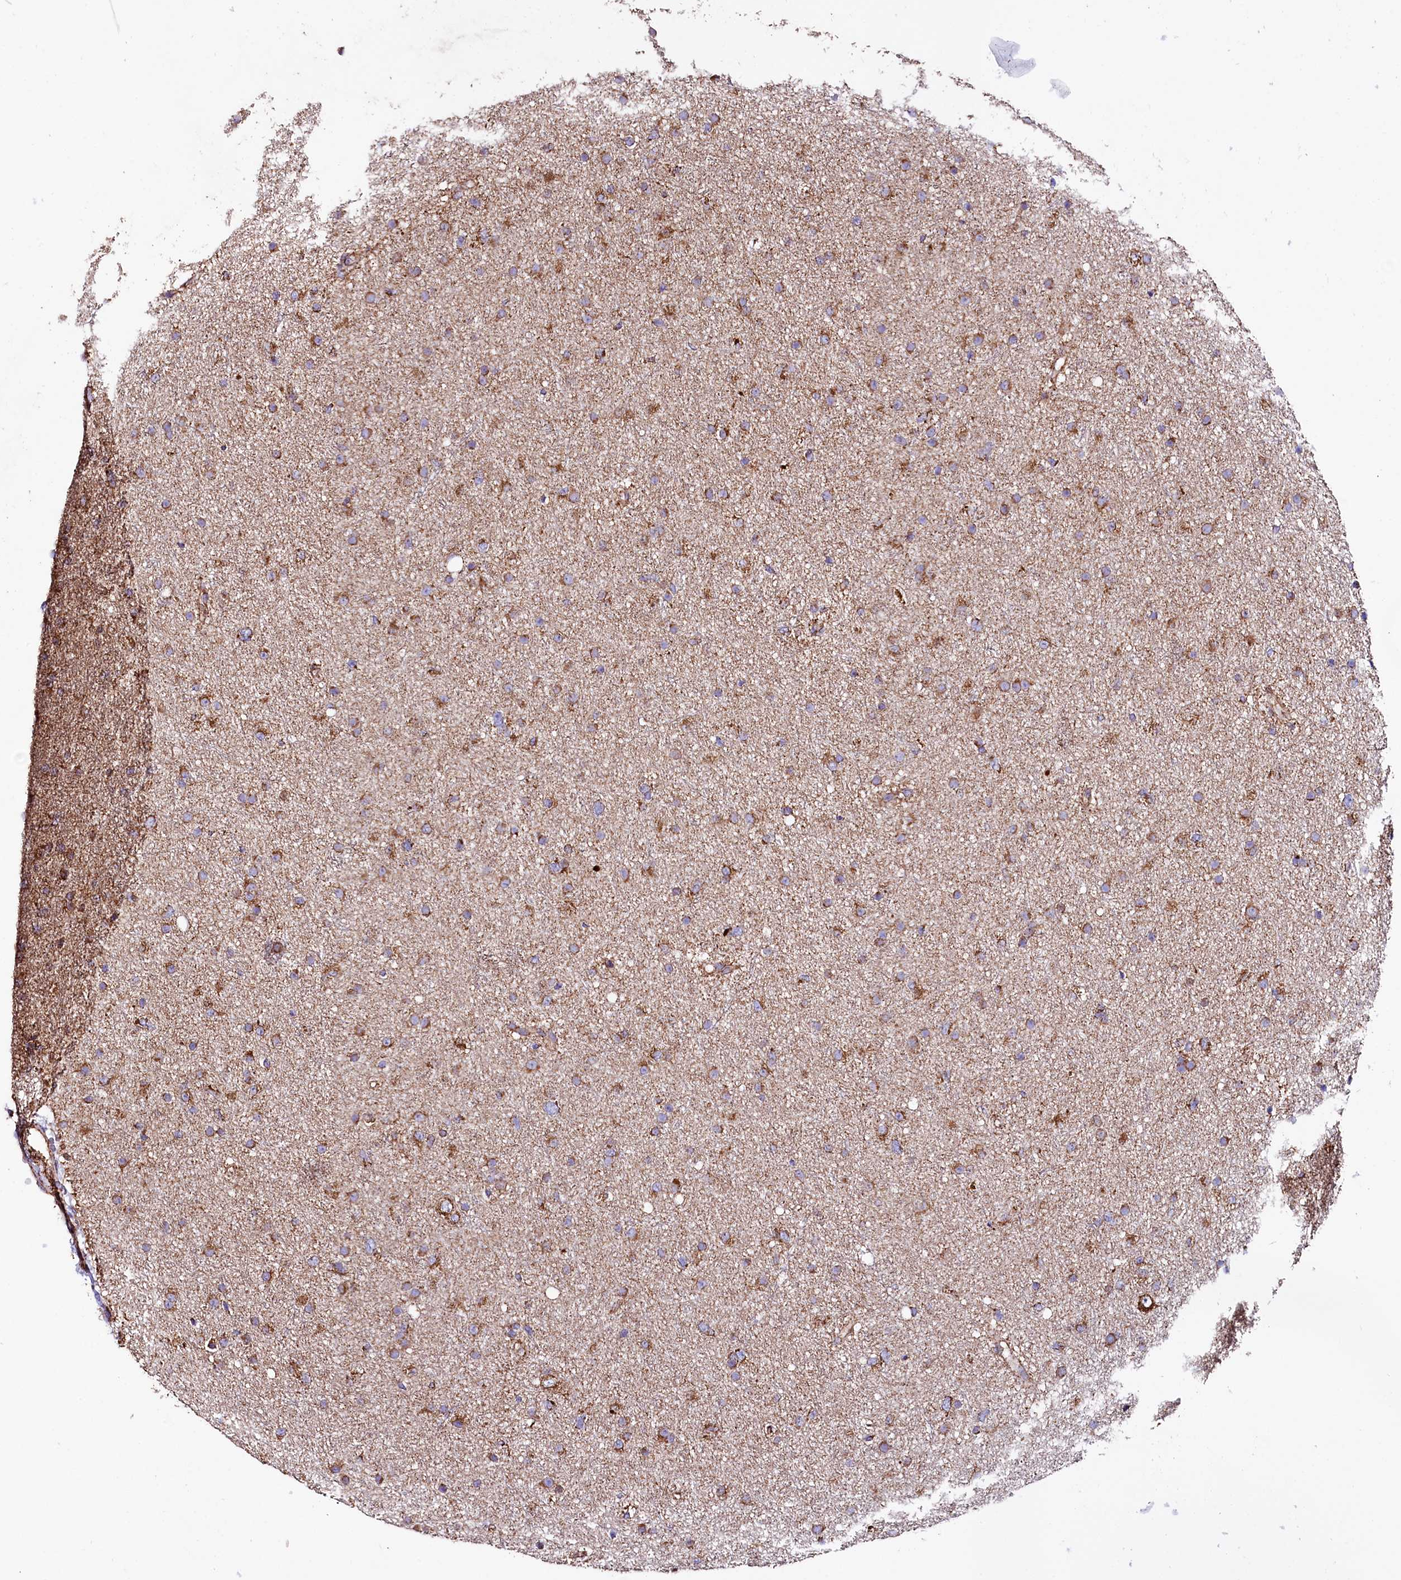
{"staining": {"intensity": "moderate", "quantity": ">75%", "location": "cytoplasmic/membranous"}, "tissue": "glioma", "cell_type": "Tumor cells", "image_type": "cancer", "snomed": [{"axis": "morphology", "description": "Glioma, malignant, Low grade"}, {"axis": "topography", "description": "Cerebral cortex"}], "caption": "Immunohistochemistry (DAB (3,3'-diaminobenzidine)) staining of human malignant glioma (low-grade) shows moderate cytoplasmic/membranous protein positivity in about >75% of tumor cells.", "gene": "APLP2", "patient": {"sex": "female", "age": 39}}